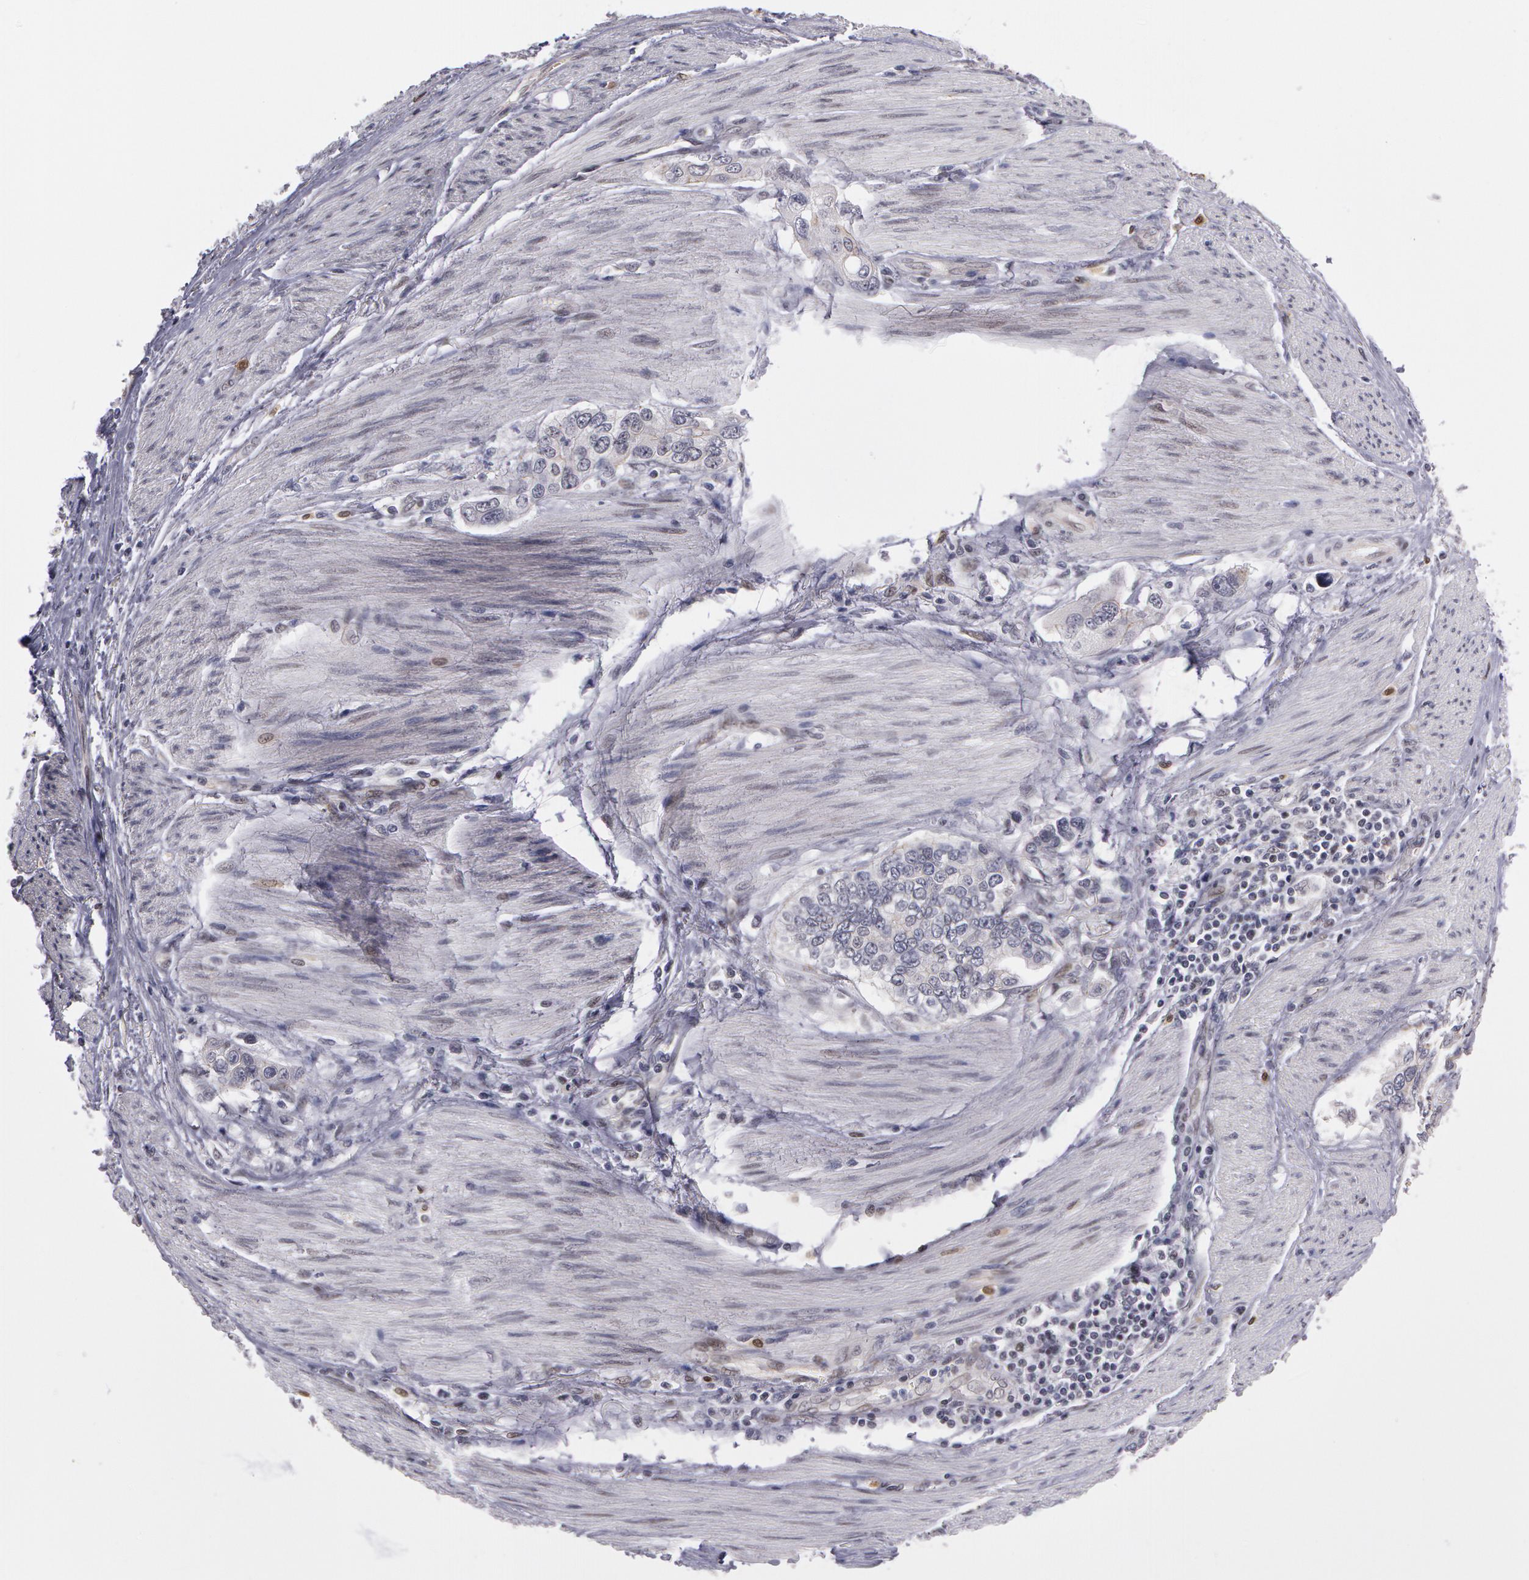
{"staining": {"intensity": "negative", "quantity": "none", "location": "none"}, "tissue": "stomach cancer", "cell_type": "Tumor cells", "image_type": "cancer", "snomed": [{"axis": "morphology", "description": "Adenocarcinoma, NOS"}, {"axis": "topography", "description": "Pancreas"}, {"axis": "topography", "description": "Stomach, upper"}], "caption": "This is a image of immunohistochemistry (IHC) staining of adenocarcinoma (stomach), which shows no expression in tumor cells.", "gene": "PRICKLE1", "patient": {"sex": "male", "age": 77}}